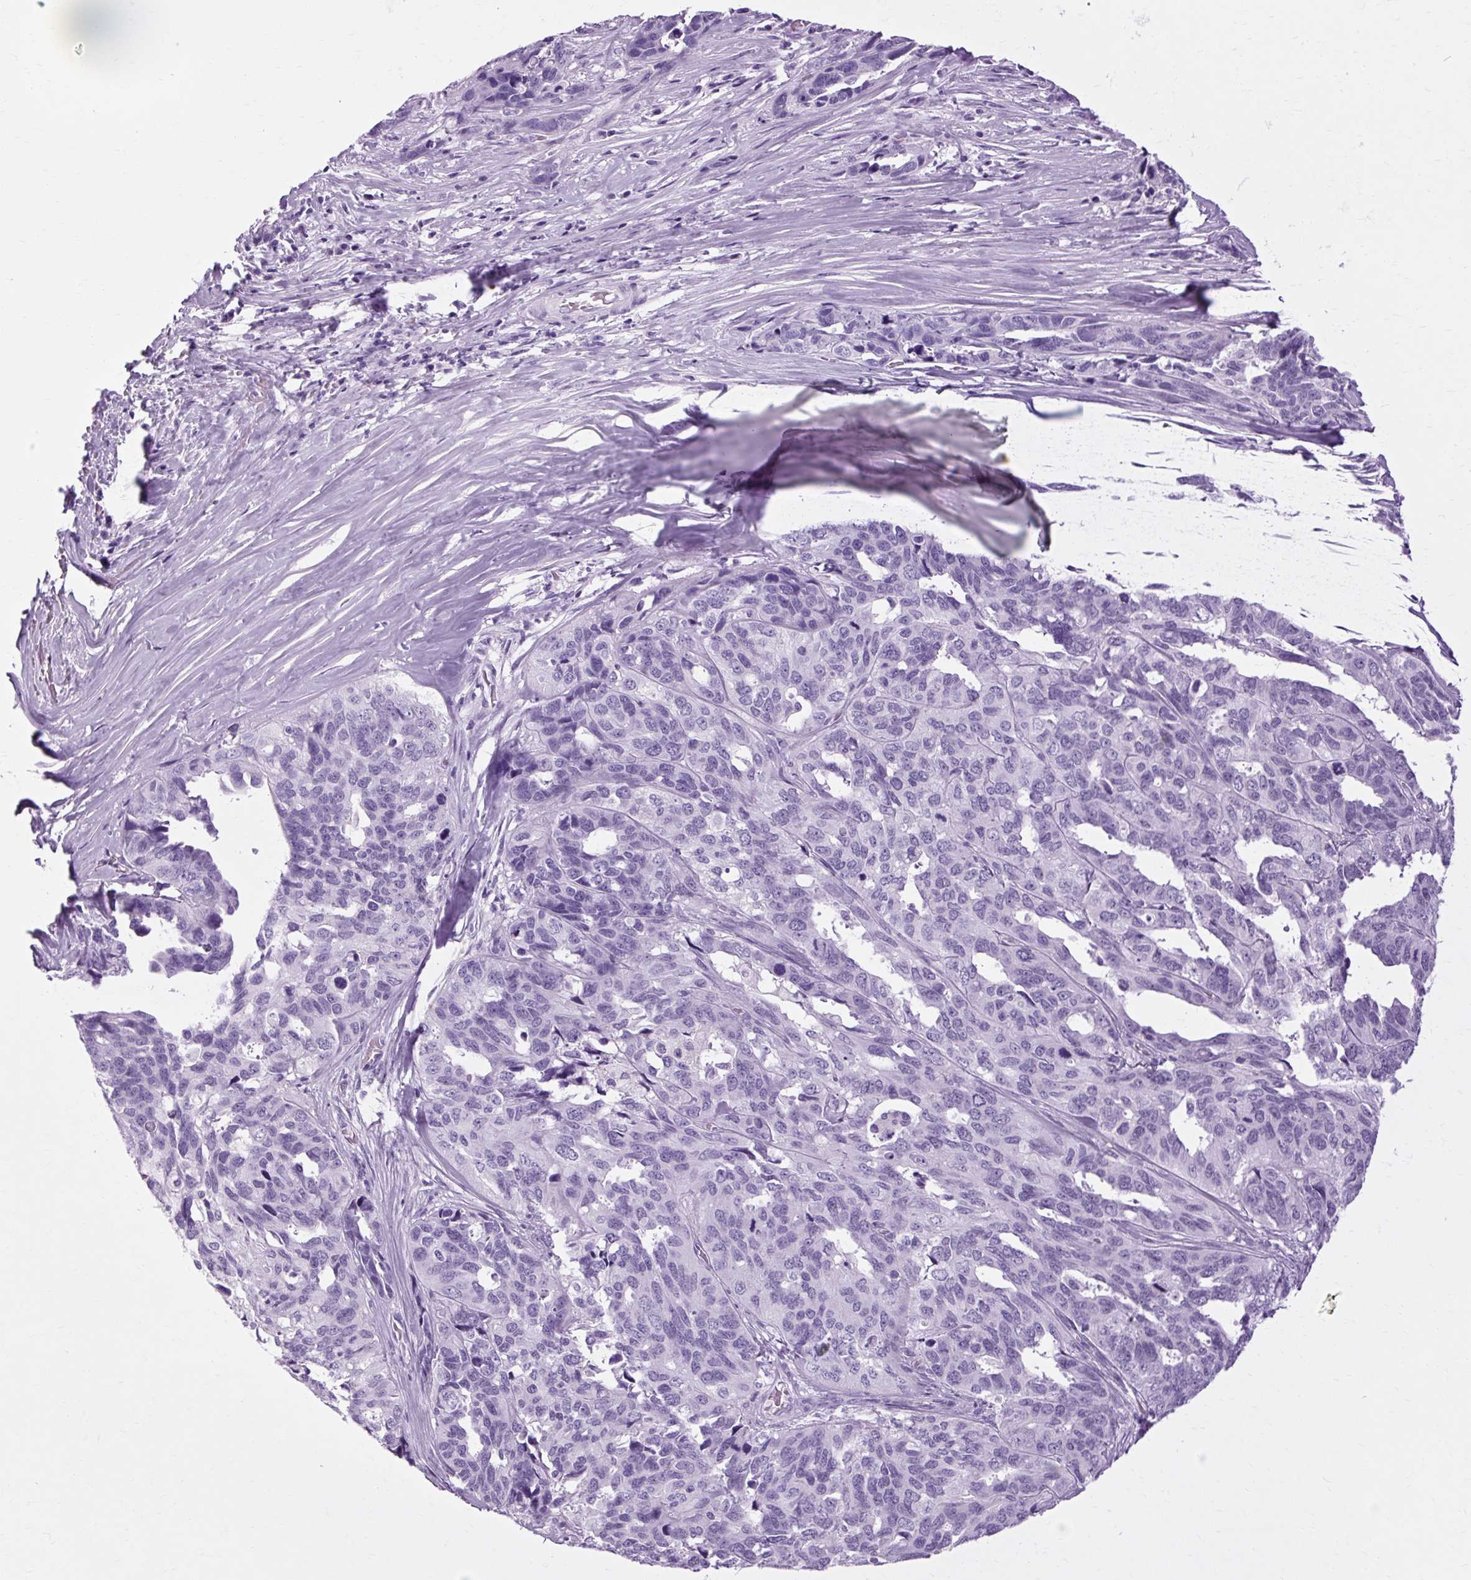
{"staining": {"intensity": "negative", "quantity": "none", "location": "none"}, "tissue": "ovarian cancer", "cell_type": "Tumor cells", "image_type": "cancer", "snomed": [{"axis": "morphology", "description": "Cystadenocarcinoma, serous, NOS"}, {"axis": "topography", "description": "Ovary"}], "caption": "Tumor cells show no significant positivity in serous cystadenocarcinoma (ovarian).", "gene": "OOEP", "patient": {"sex": "female", "age": 64}}